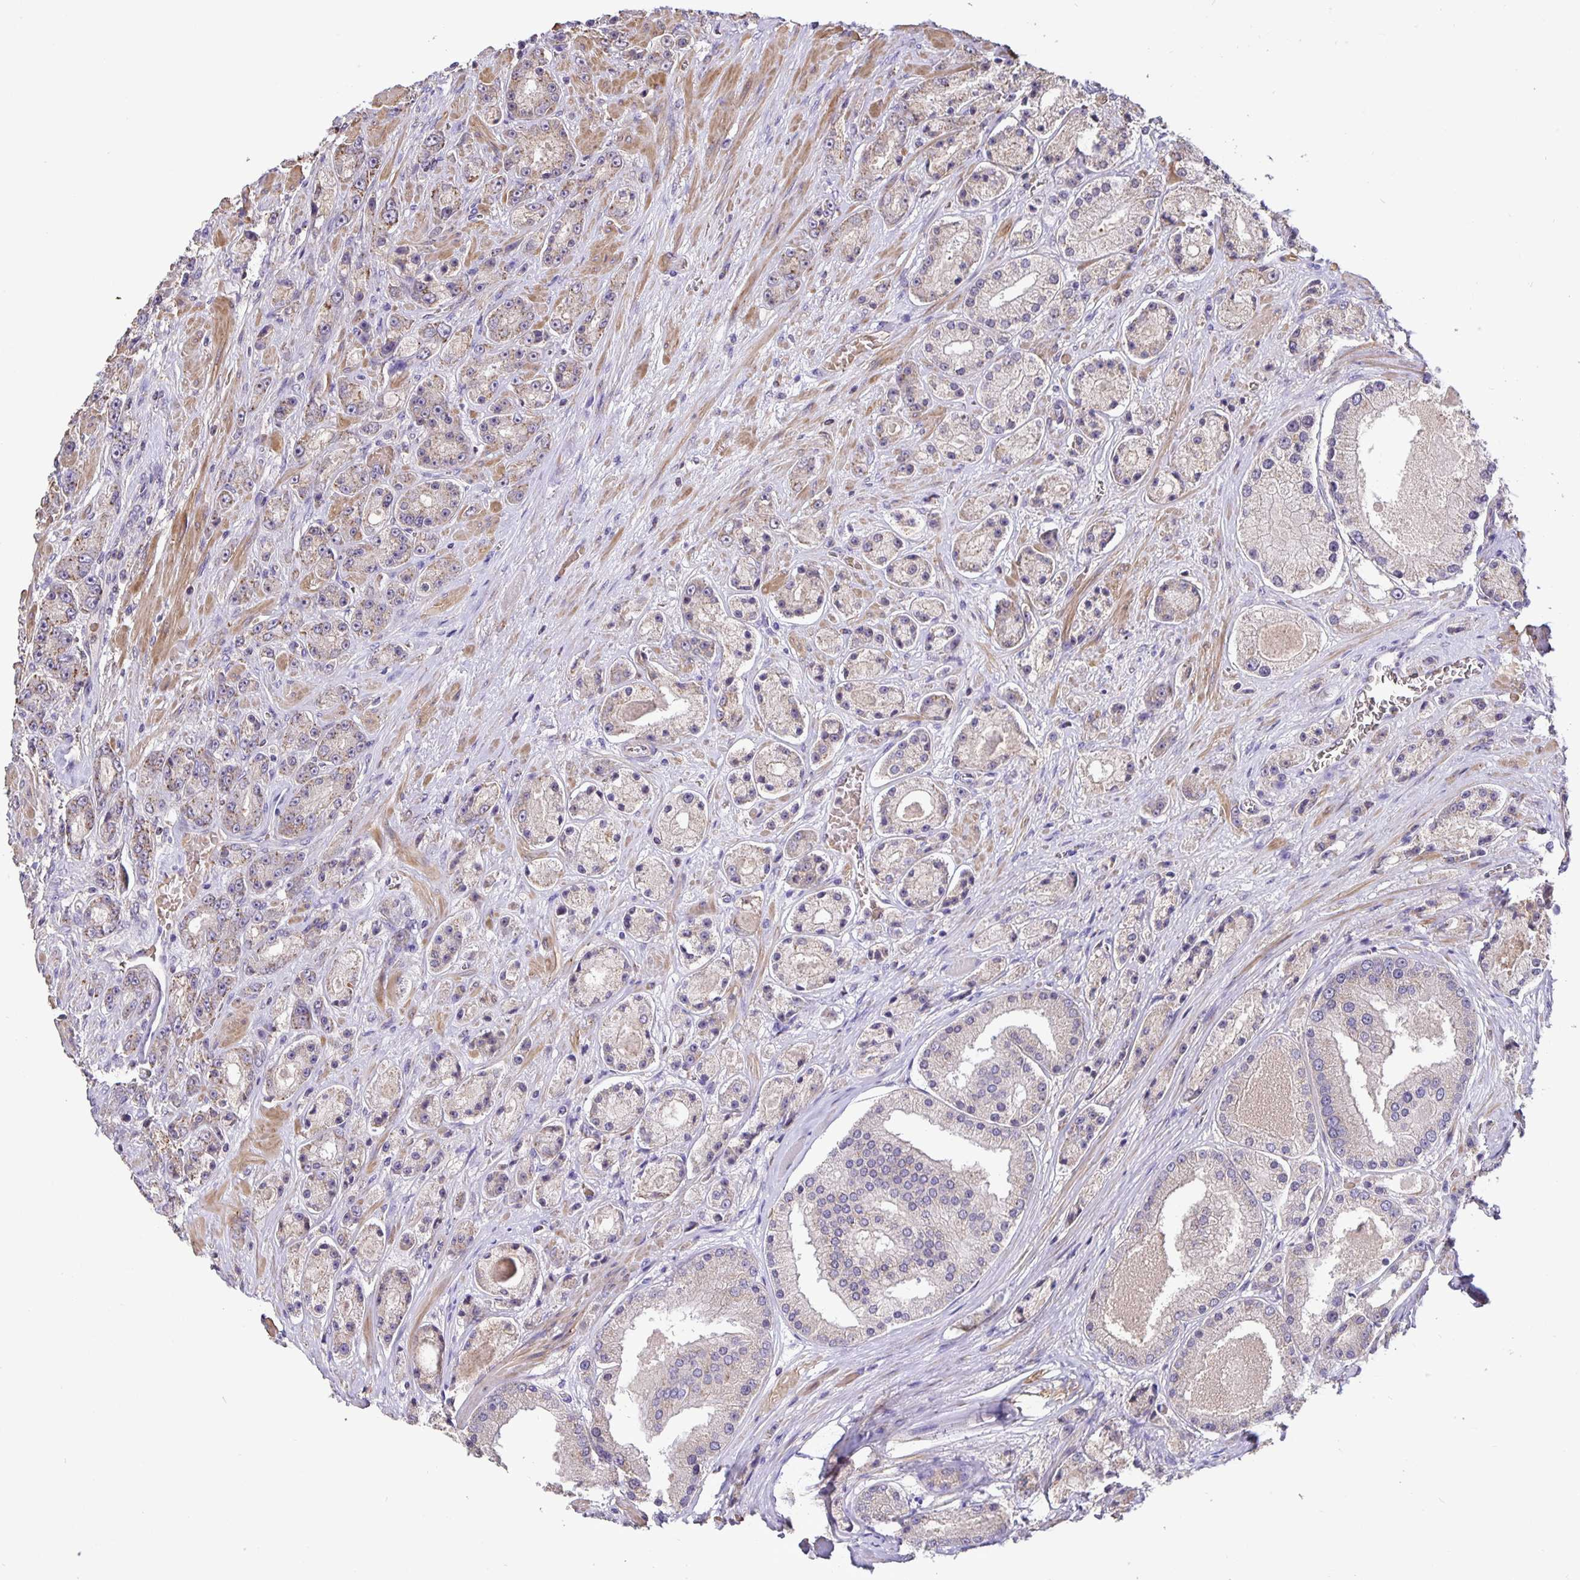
{"staining": {"intensity": "weak", "quantity": "<25%", "location": "cytoplasmic/membranous"}, "tissue": "prostate cancer", "cell_type": "Tumor cells", "image_type": "cancer", "snomed": [{"axis": "morphology", "description": "Adenocarcinoma, High grade"}, {"axis": "topography", "description": "Prostate"}], "caption": "This is an immunohistochemistry image of human prostate cancer. There is no expression in tumor cells.", "gene": "TMEM71", "patient": {"sex": "male", "age": 67}}